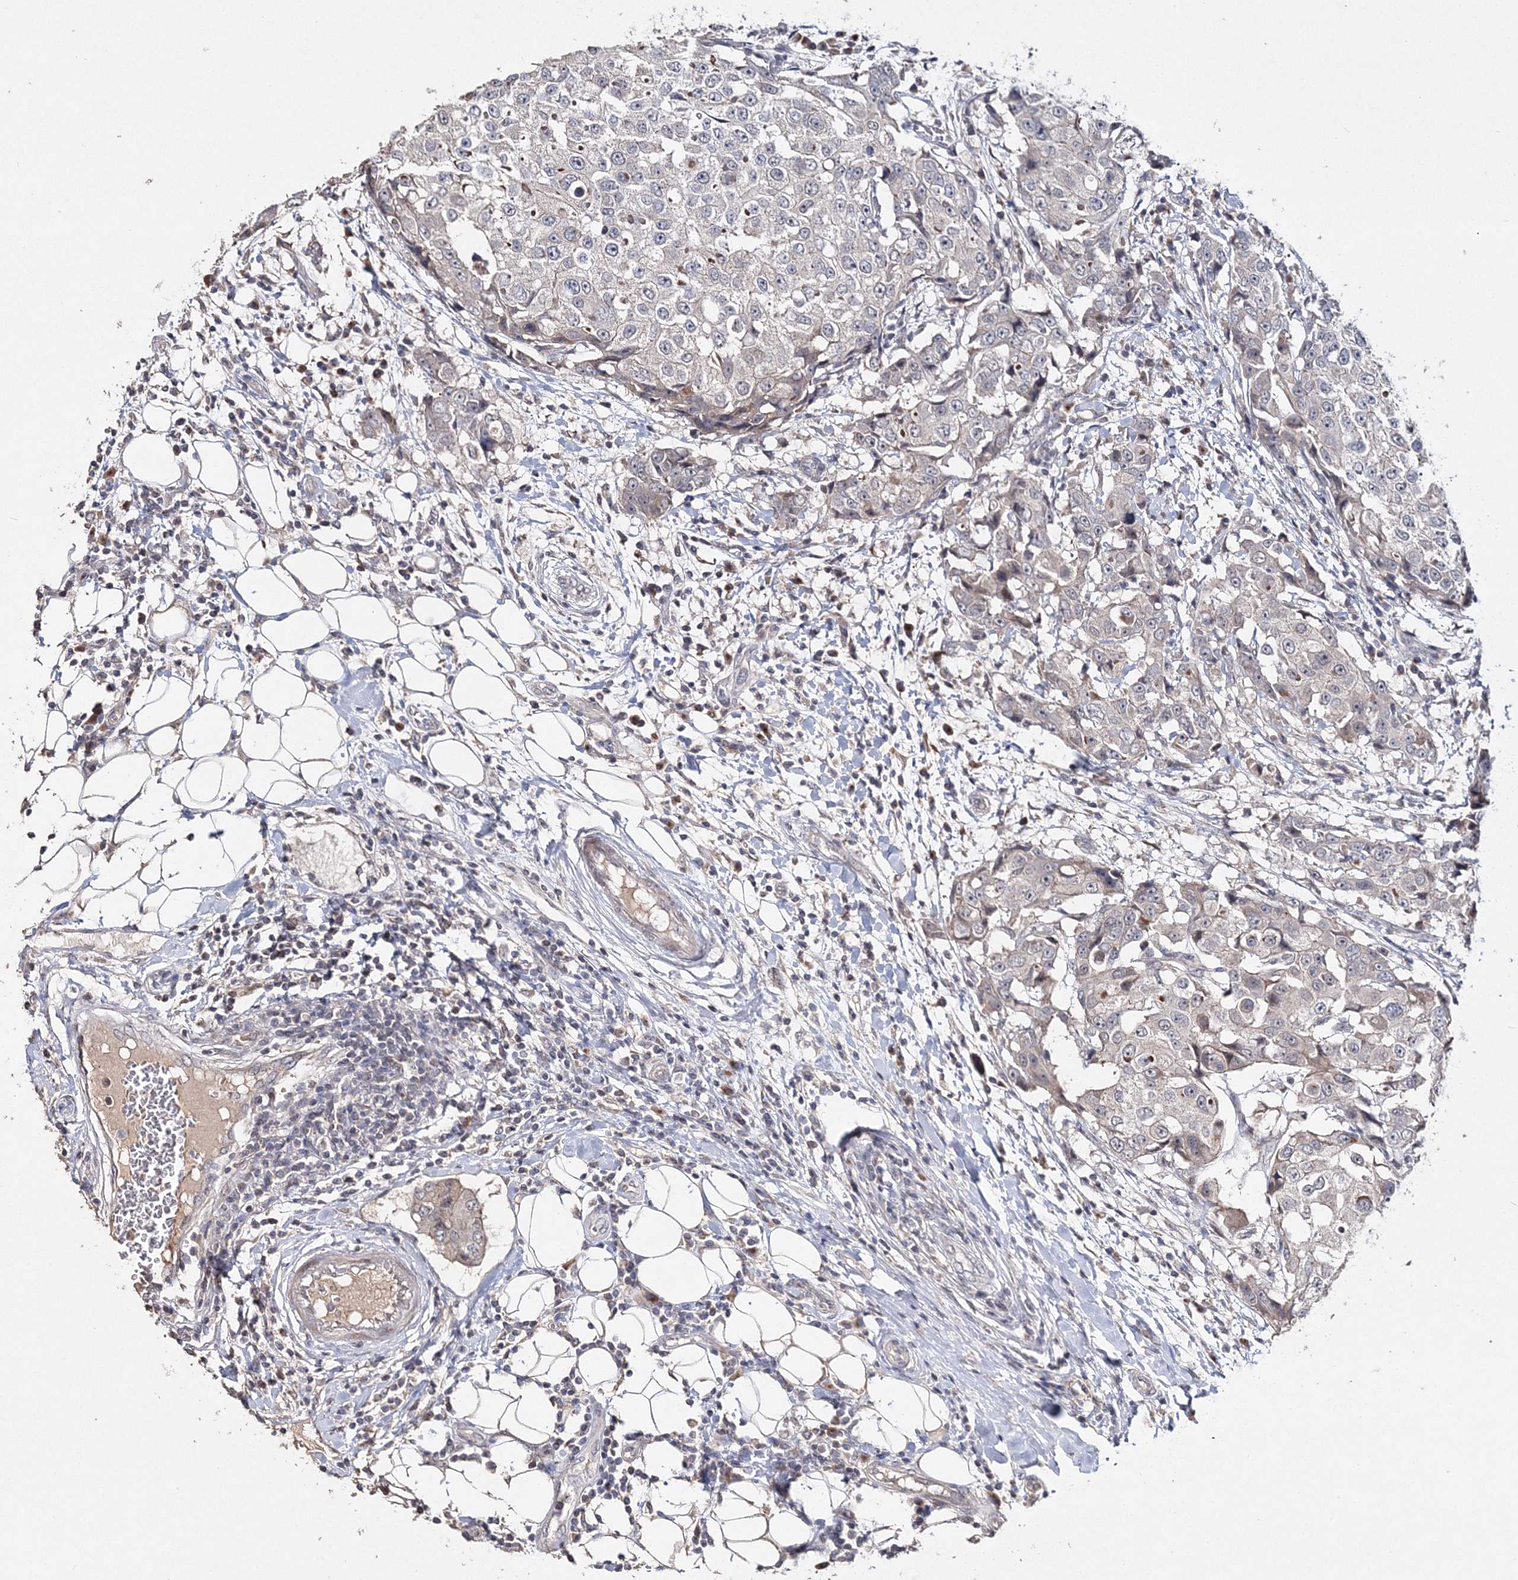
{"staining": {"intensity": "negative", "quantity": "none", "location": "none"}, "tissue": "breast cancer", "cell_type": "Tumor cells", "image_type": "cancer", "snomed": [{"axis": "morphology", "description": "Duct carcinoma"}, {"axis": "topography", "description": "Breast"}], "caption": "A high-resolution micrograph shows immunohistochemistry (IHC) staining of invasive ductal carcinoma (breast), which demonstrates no significant positivity in tumor cells. The staining is performed using DAB (3,3'-diaminobenzidine) brown chromogen with nuclei counter-stained in using hematoxylin.", "gene": "GJB5", "patient": {"sex": "female", "age": 27}}